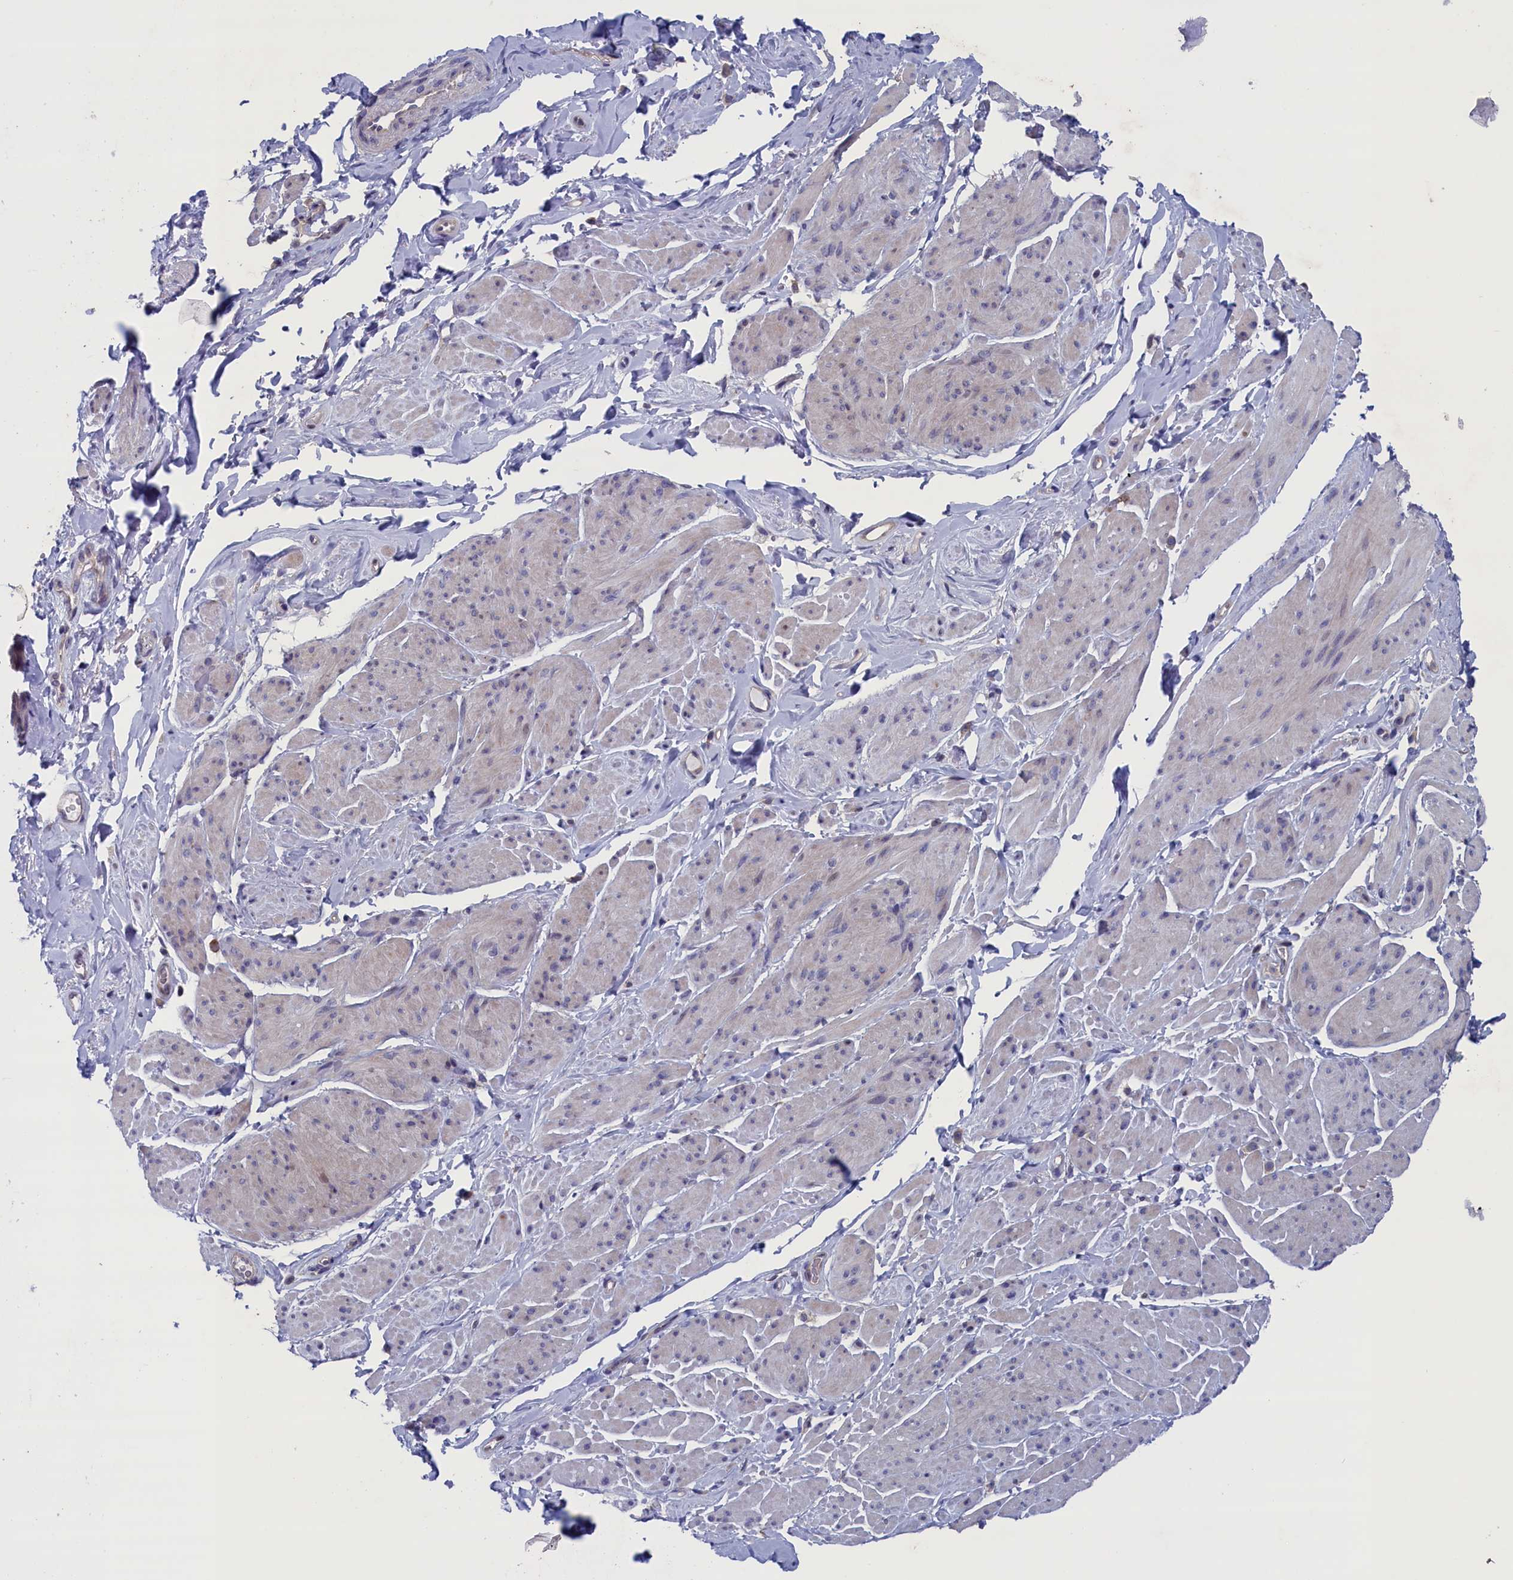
{"staining": {"intensity": "negative", "quantity": "none", "location": "none"}, "tissue": "smooth muscle", "cell_type": "Smooth muscle cells", "image_type": "normal", "snomed": [{"axis": "morphology", "description": "Normal tissue, NOS"}, {"axis": "topography", "description": "Smooth muscle"}, {"axis": "topography", "description": "Peripheral nerve tissue"}], "caption": "Smooth muscle stained for a protein using IHC displays no positivity smooth muscle cells.", "gene": "SPATA13", "patient": {"sex": "male", "age": 69}}